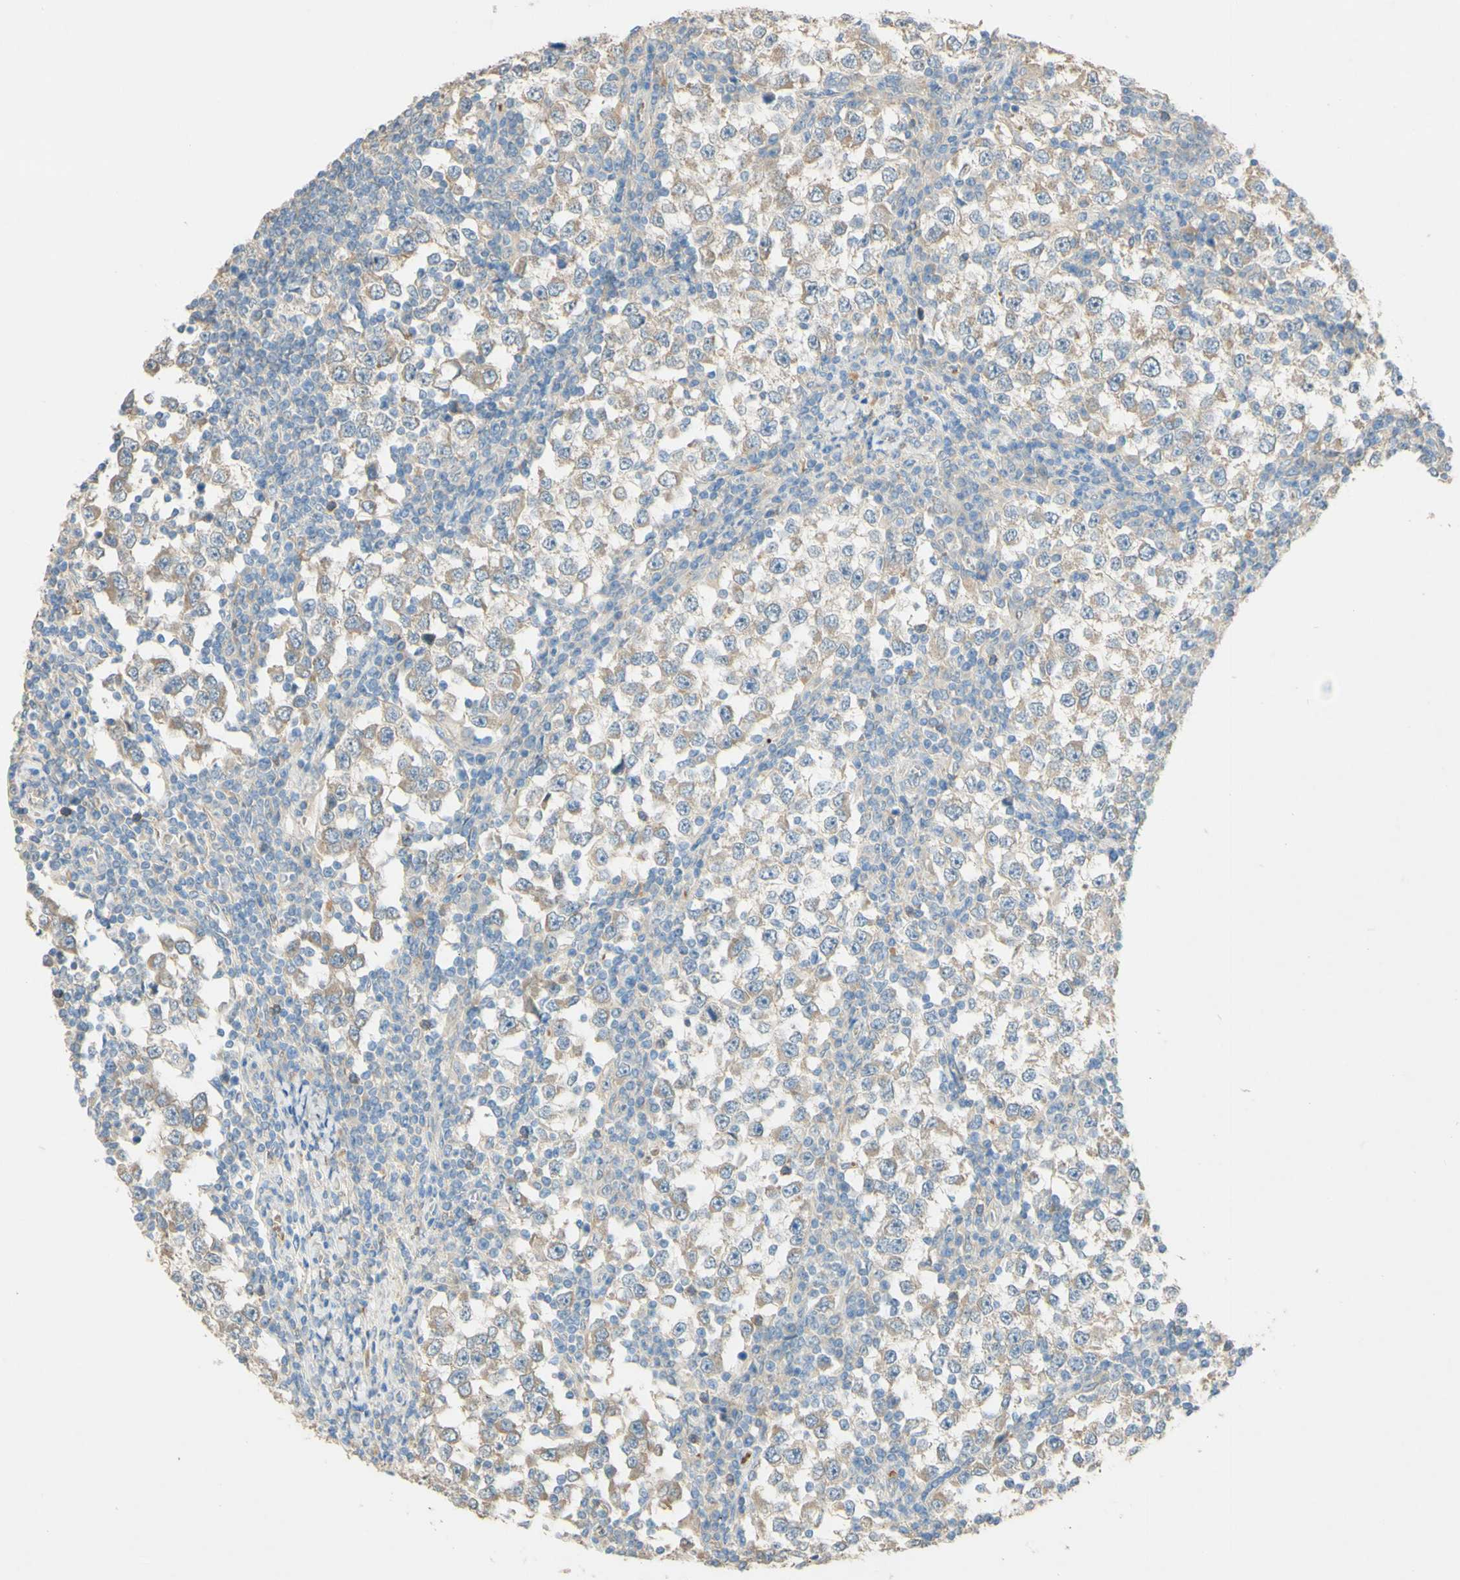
{"staining": {"intensity": "weak", "quantity": ">75%", "location": "cytoplasmic/membranous"}, "tissue": "testis cancer", "cell_type": "Tumor cells", "image_type": "cancer", "snomed": [{"axis": "morphology", "description": "Seminoma, NOS"}, {"axis": "topography", "description": "Testis"}], "caption": "Testis seminoma tissue demonstrates weak cytoplasmic/membranous expression in approximately >75% of tumor cells, visualized by immunohistochemistry. (DAB IHC with brightfield microscopy, high magnification).", "gene": "DKK3", "patient": {"sex": "male", "age": 65}}